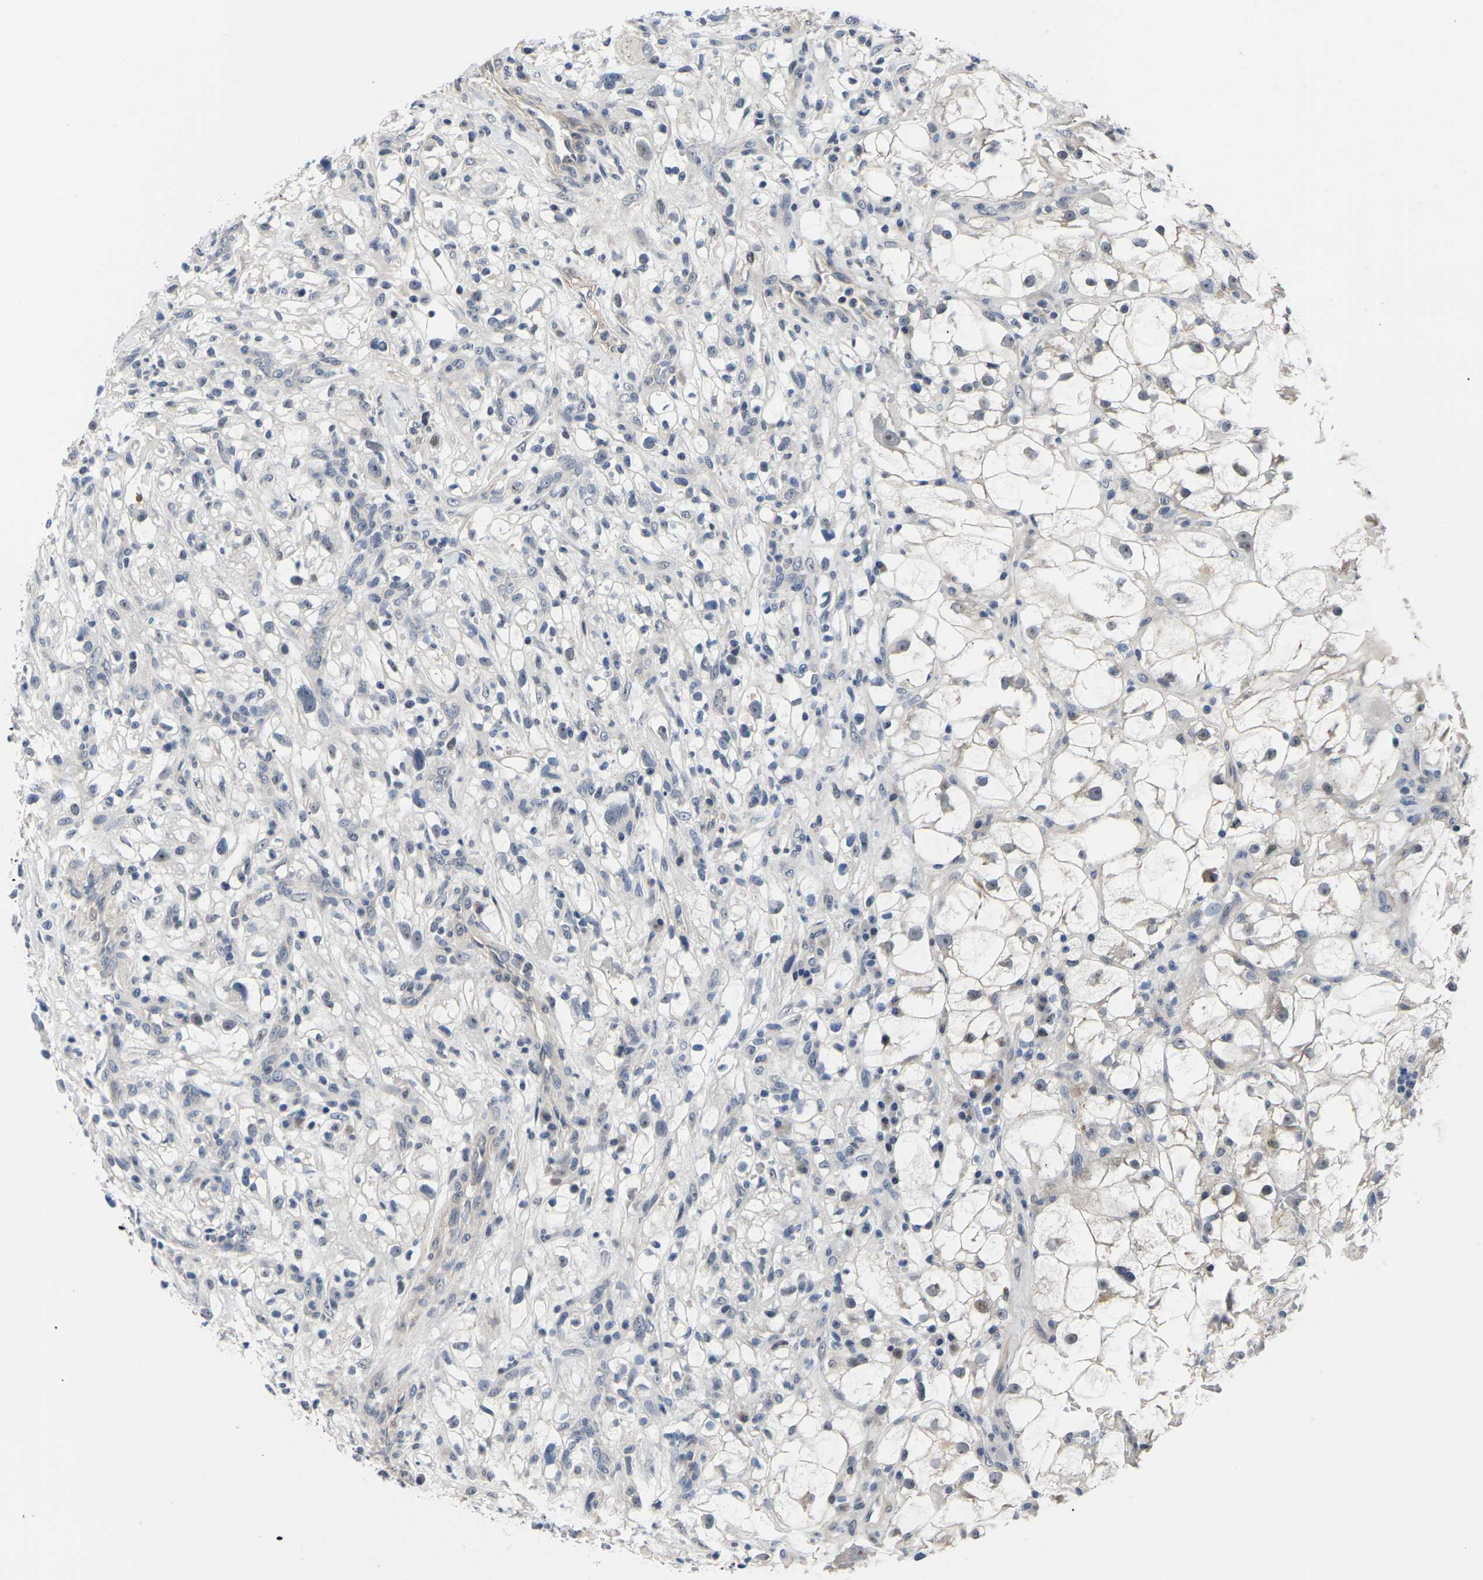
{"staining": {"intensity": "negative", "quantity": "none", "location": "none"}, "tissue": "renal cancer", "cell_type": "Tumor cells", "image_type": "cancer", "snomed": [{"axis": "morphology", "description": "Adenocarcinoma, NOS"}, {"axis": "topography", "description": "Kidney"}], "caption": "This micrograph is of renal cancer stained with IHC to label a protein in brown with the nuclei are counter-stained blue. There is no staining in tumor cells.", "gene": "ST6GAL2", "patient": {"sex": "female", "age": 60}}